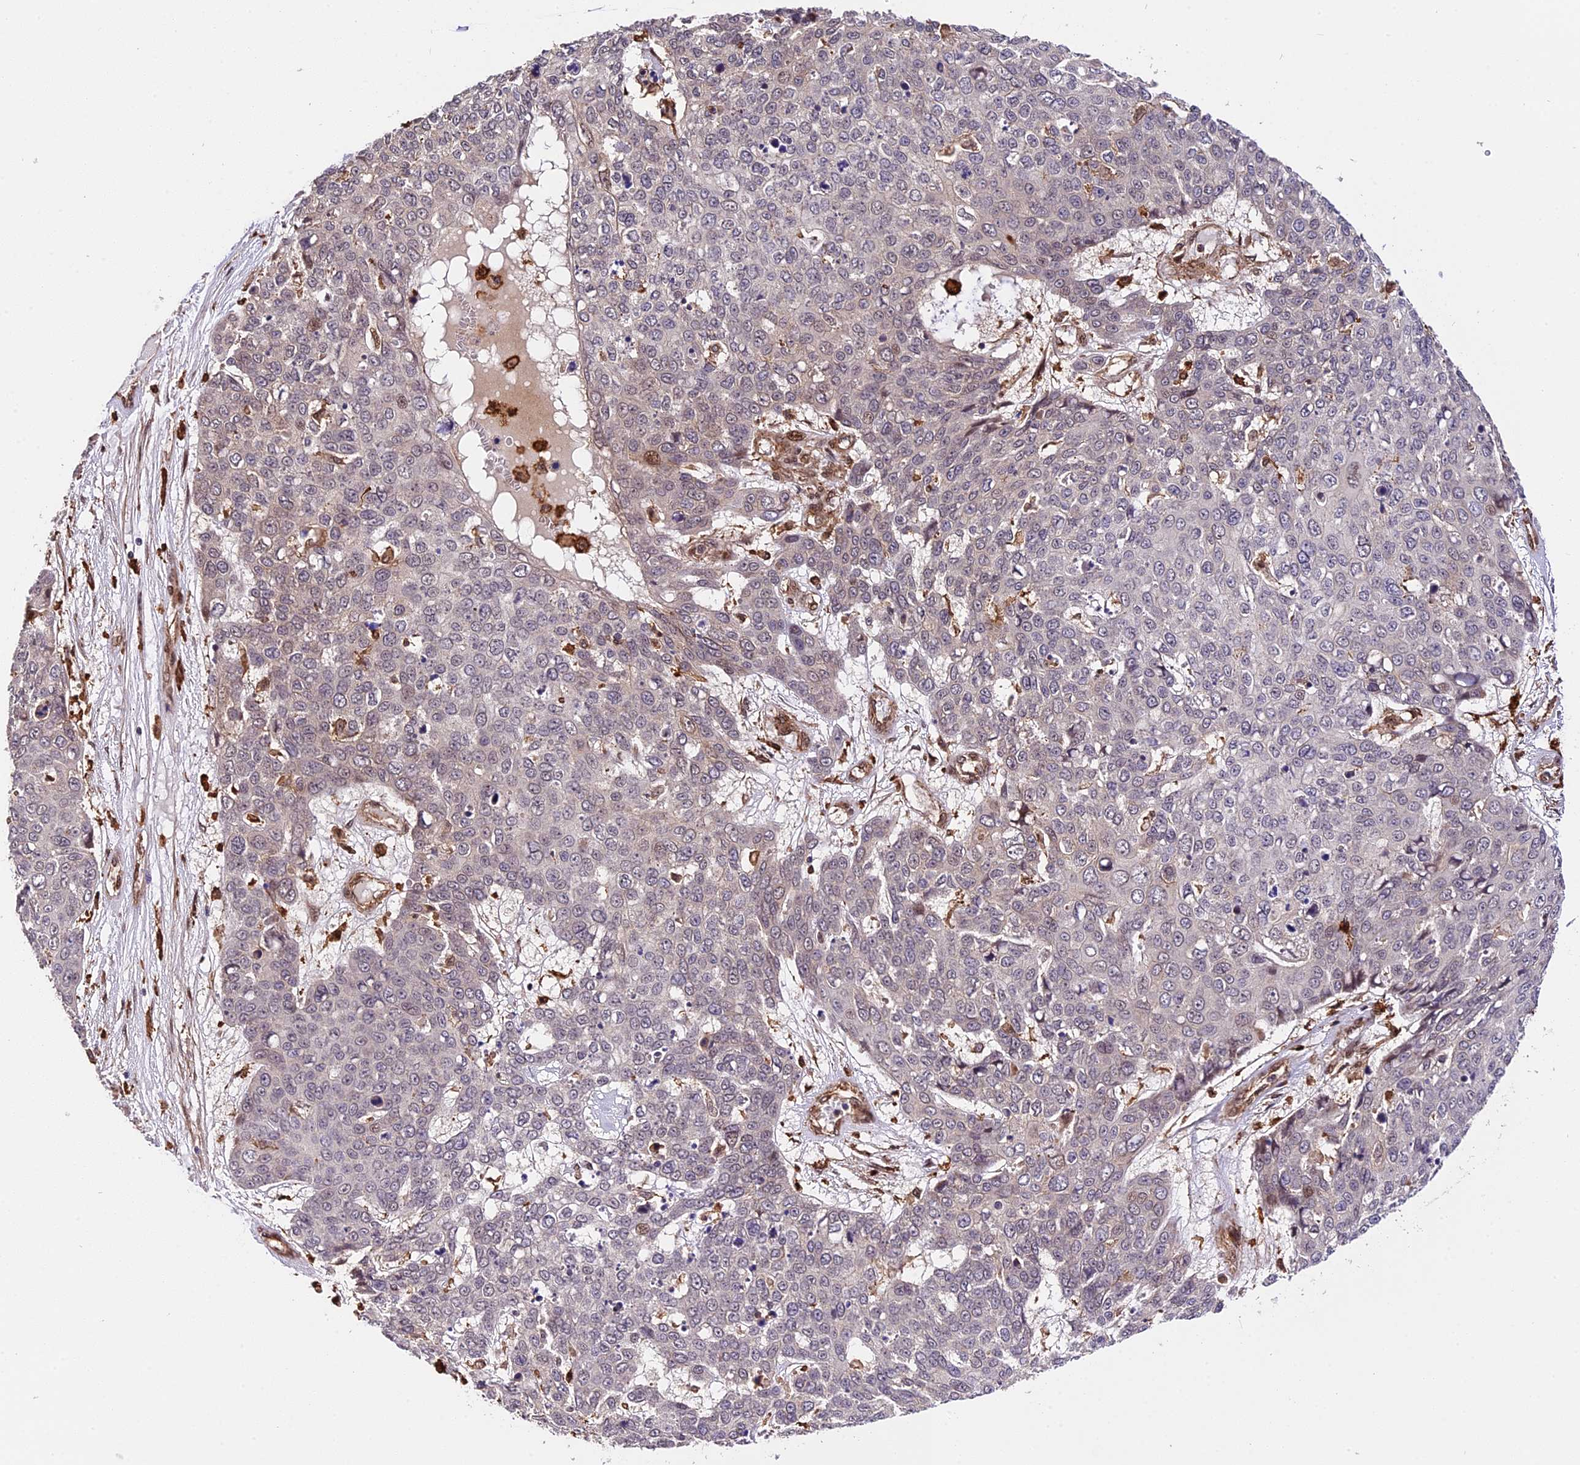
{"staining": {"intensity": "negative", "quantity": "none", "location": "none"}, "tissue": "skin cancer", "cell_type": "Tumor cells", "image_type": "cancer", "snomed": [{"axis": "morphology", "description": "Squamous cell carcinoma, NOS"}, {"axis": "topography", "description": "Skin"}], "caption": "Skin squamous cell carcinoma stained for a protein using immunohistochemistry displays no positivity tumor cells.", "gene": "HERPUD1", "patient": {"sex": "male", "age": 71}}